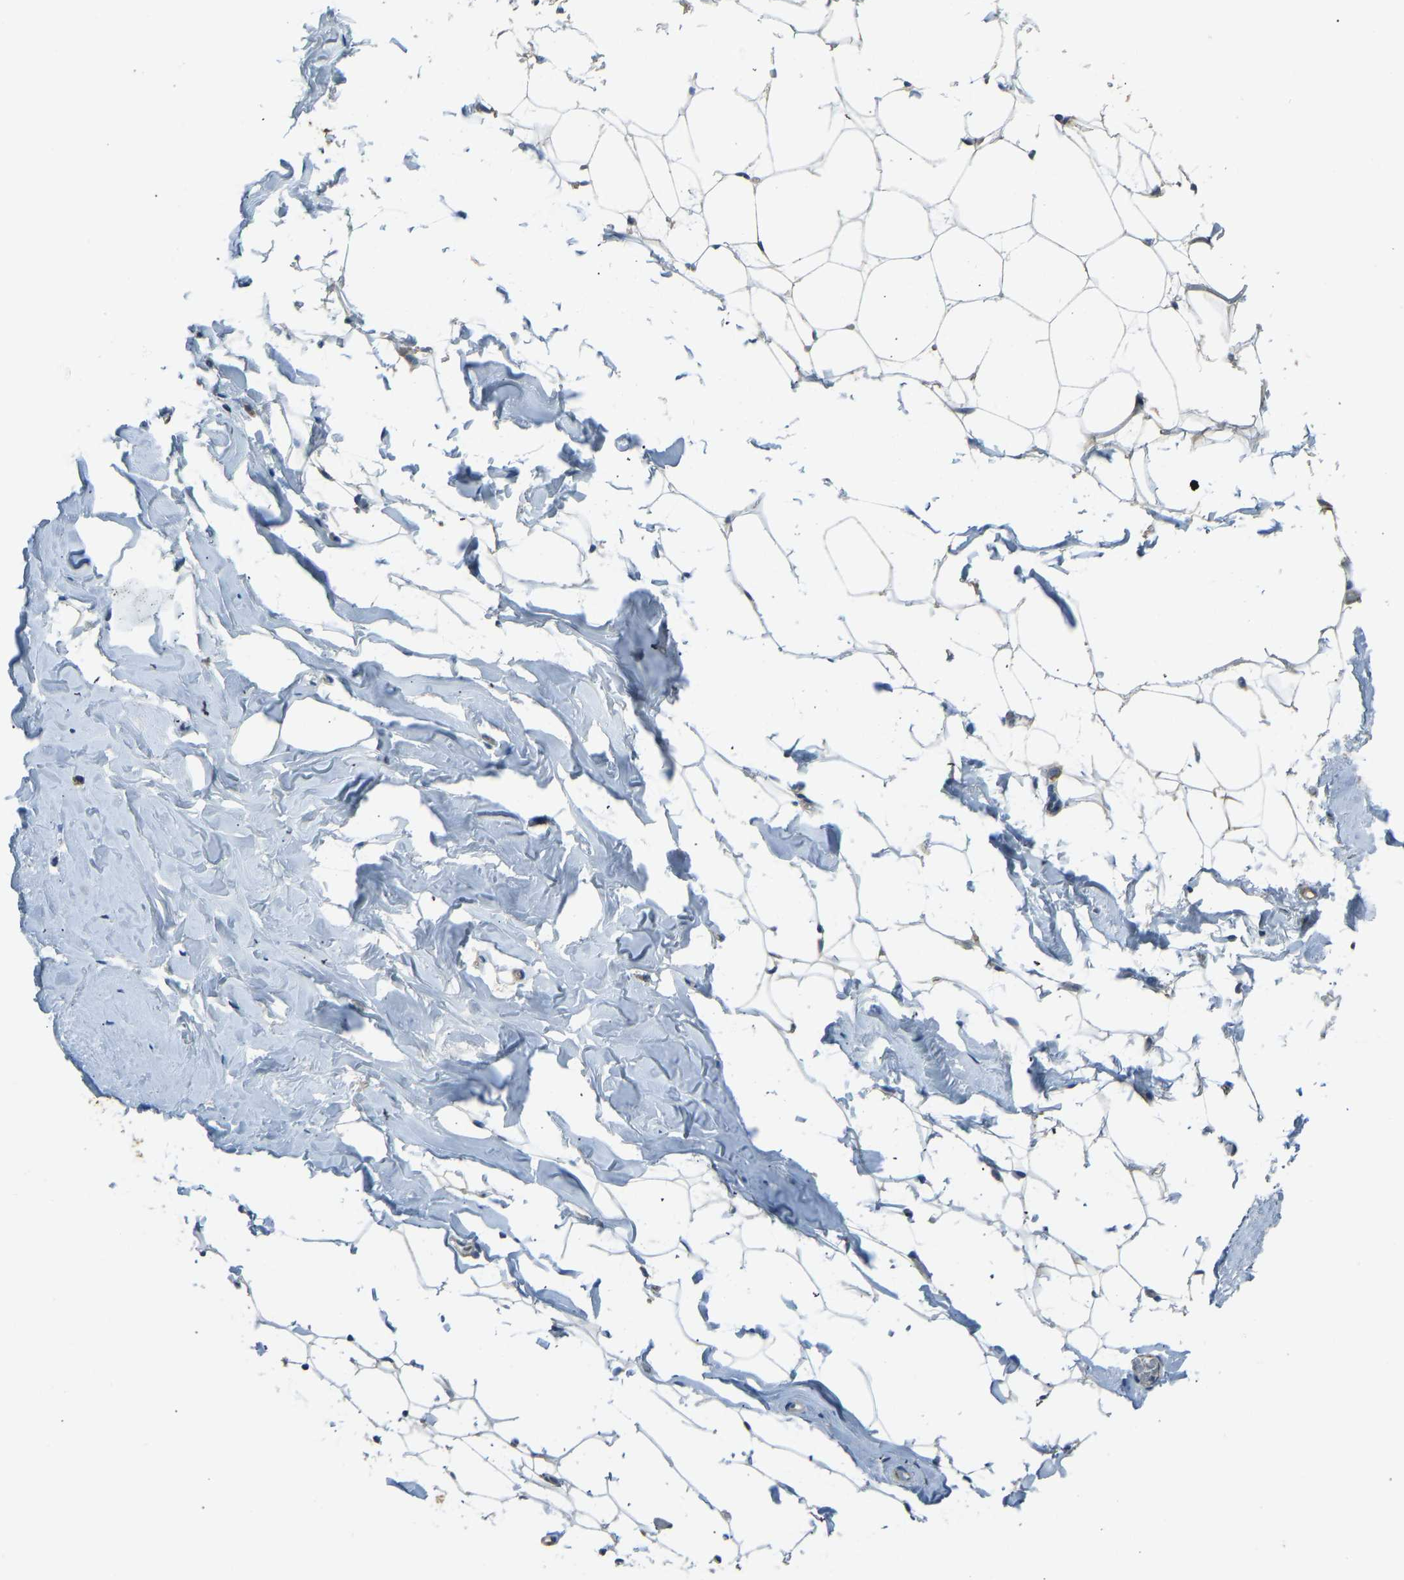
{"staining": {"intensity": "negative", "quantity": "none", "location": "none"}, "tissue": "adipose tissue", "cell_type": "Adipocytes", "image_type": "normal", "snomed": [{"axis": "morphology", "description": "Normal tissue, NOS"}, {"axis": "topography", "description": "Breast"}, {"axis": "topography", "description": "Soft tissue"}], "caption": "Adipocytes are negative for brown protein staining in benign adipose tissue.", "gene": "STAU2", "patient": {"sex": "female", "age": 75}}